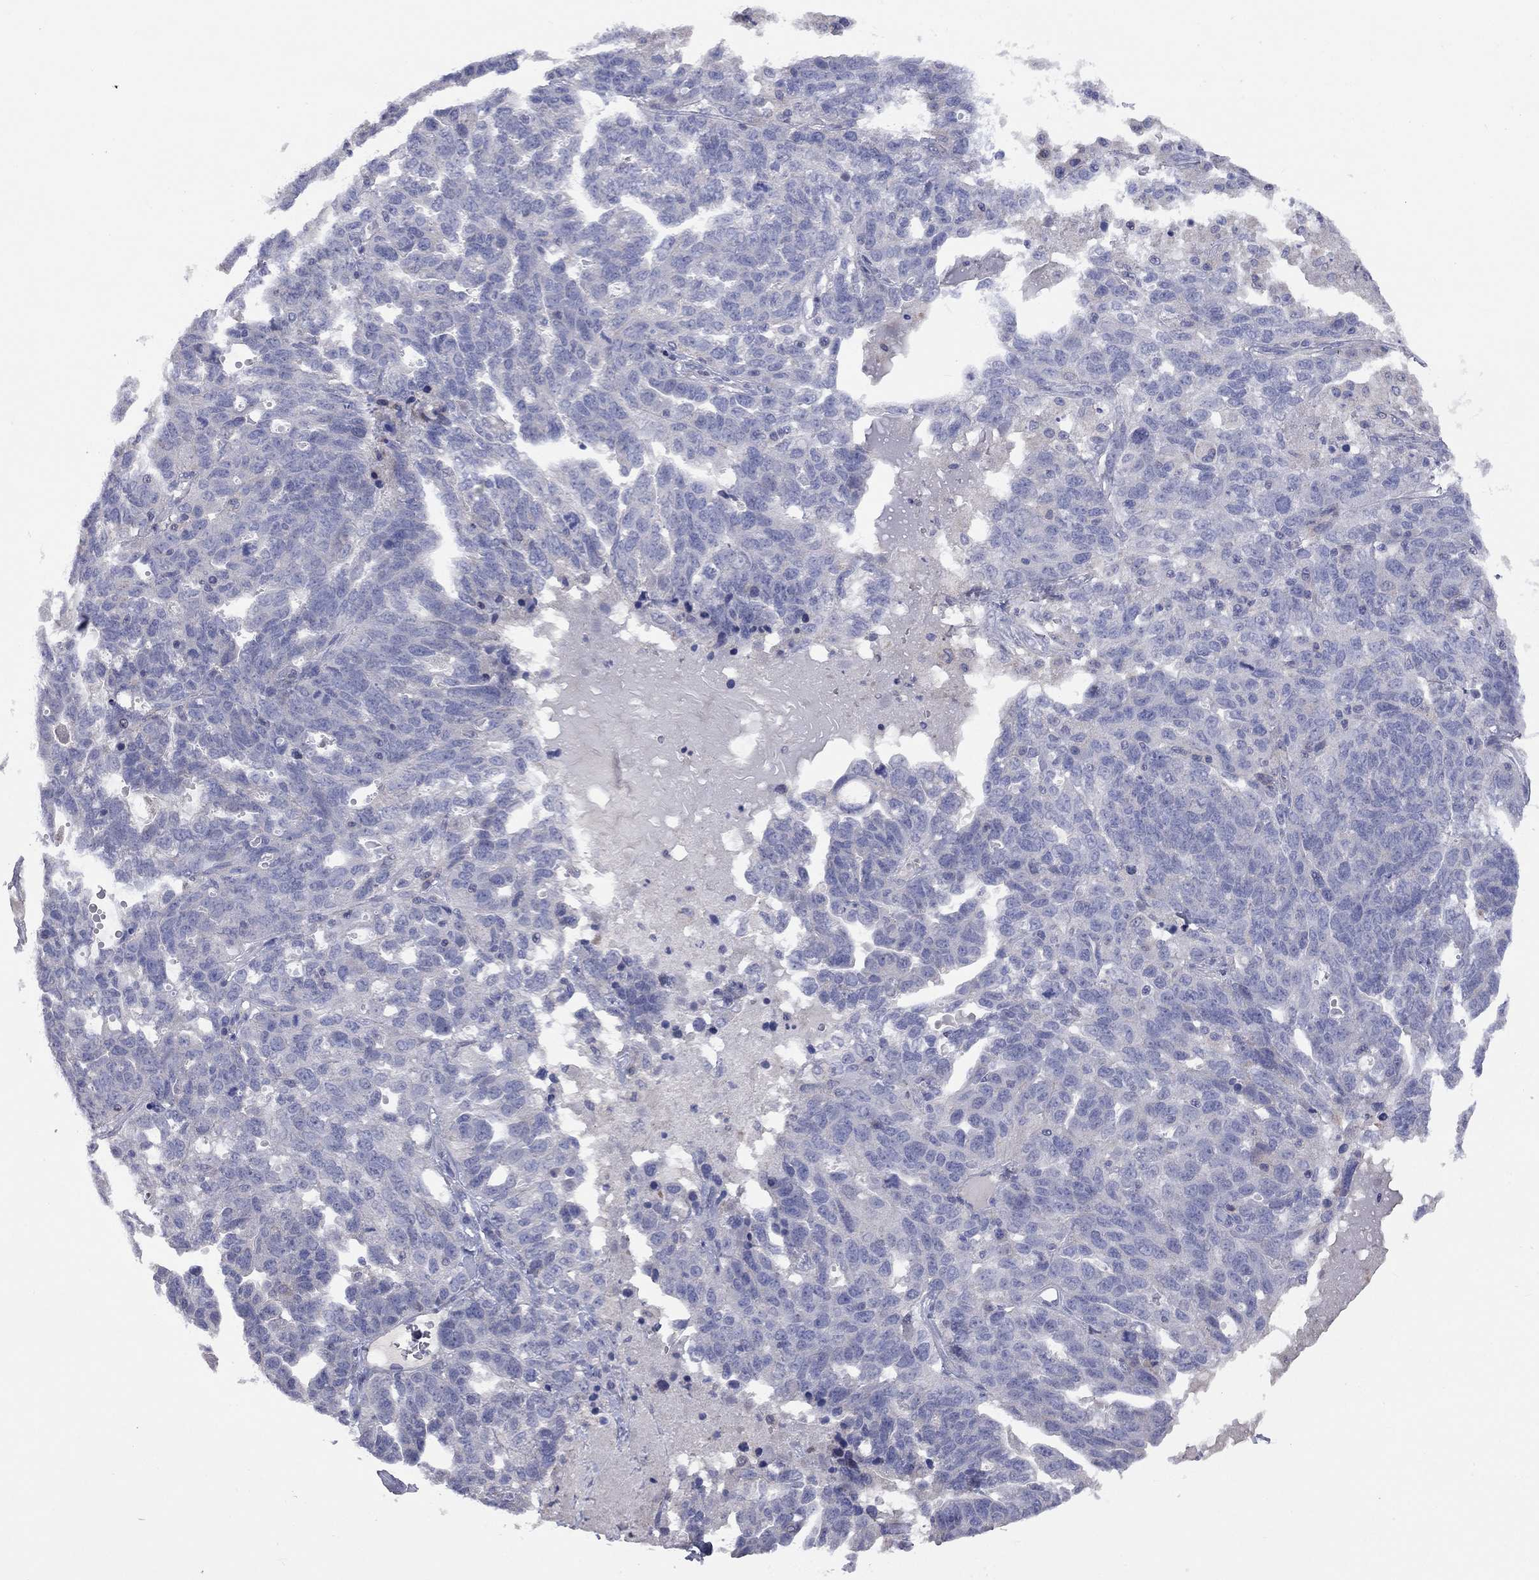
{"staining": {"intensity": "negative", "quantity": "none", "location": "none"}, "tissue": "ovarian cancer", "cell_type": "Tumor cells", "image_type": "cancer", "snomed": [{"axis": "morphology", "description": "Cystadenocarcinoma, serous, NOS"}, {"axis": "topography", "description": "Ovary"}], "caption": "An immunohistochemistry (IHC) image of ovarian cancer (serous cystadenocarcinoma) is shown. There is no staining in tumor cells of ovarian cancer (serous cystadenocarcinoma). (DAB immunohistochemistry (IHC), high magnification).", "gene": "KCNB1", "patient": {"sex": "female", "age": 71}}